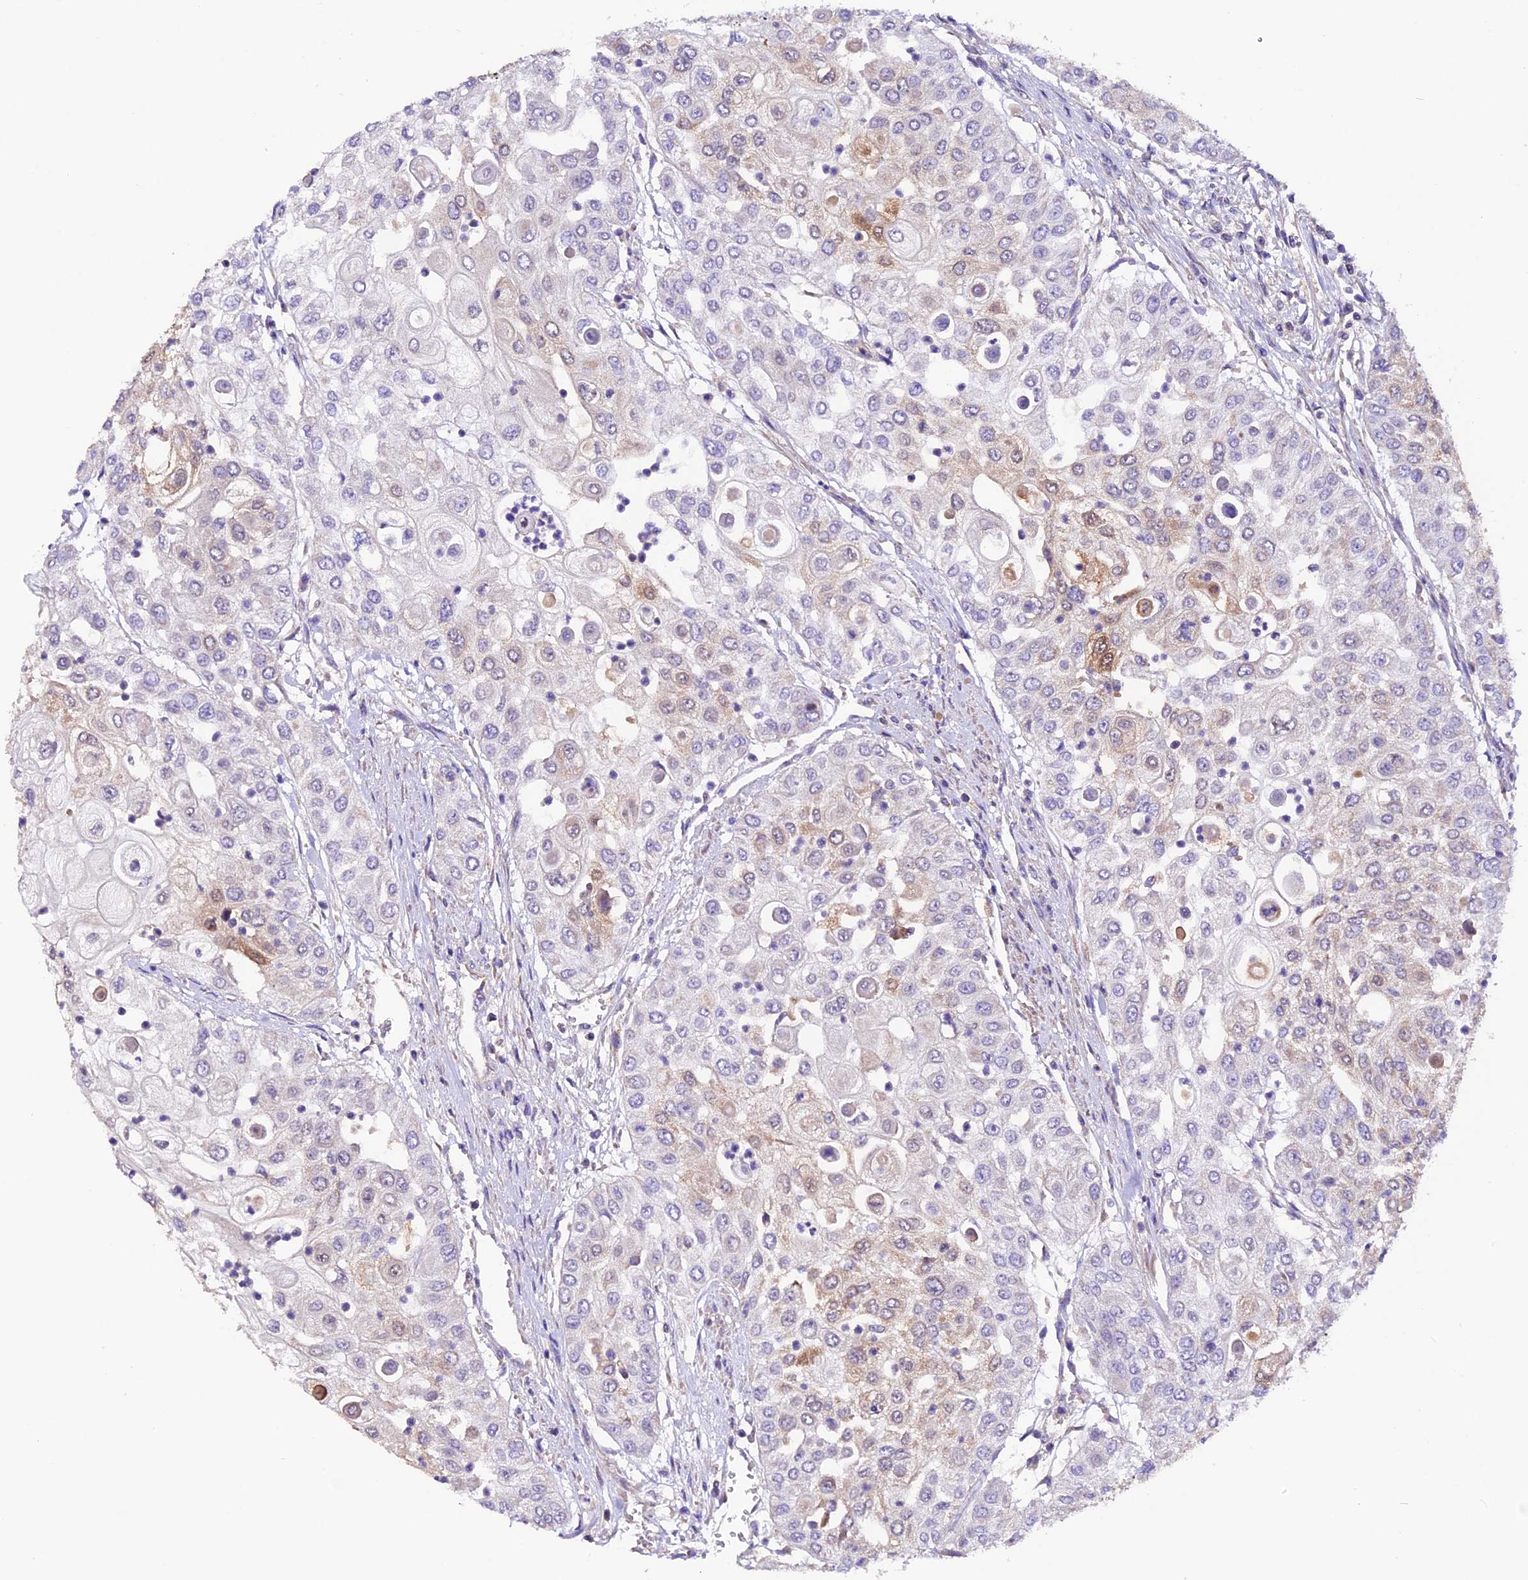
{"staining": {"intensity": "negative", "quantity": "none", "location": "none"}, "tissue": "urothelial cancer", "cell_type": "Tumor cells", "image_type": "cancer", "snomed": [{"axis": "morphology", "description": "Urothelial carcinoma, High grade"}, {"axis": "topography", "description": "Urinary bladder"}], "caption": "Immunohistochemistry (IHC) histopathology image of neoplastic tissue: urothelial carcinoma (high-grade) stained with DAB (3,3'-diaminobenzidine) shows no significant protein expression in tumor cells. (DAB IHC with hematoxylin counter stain).", "gene": "DDX28", "patient": {"sex": "female", "age": 79}}